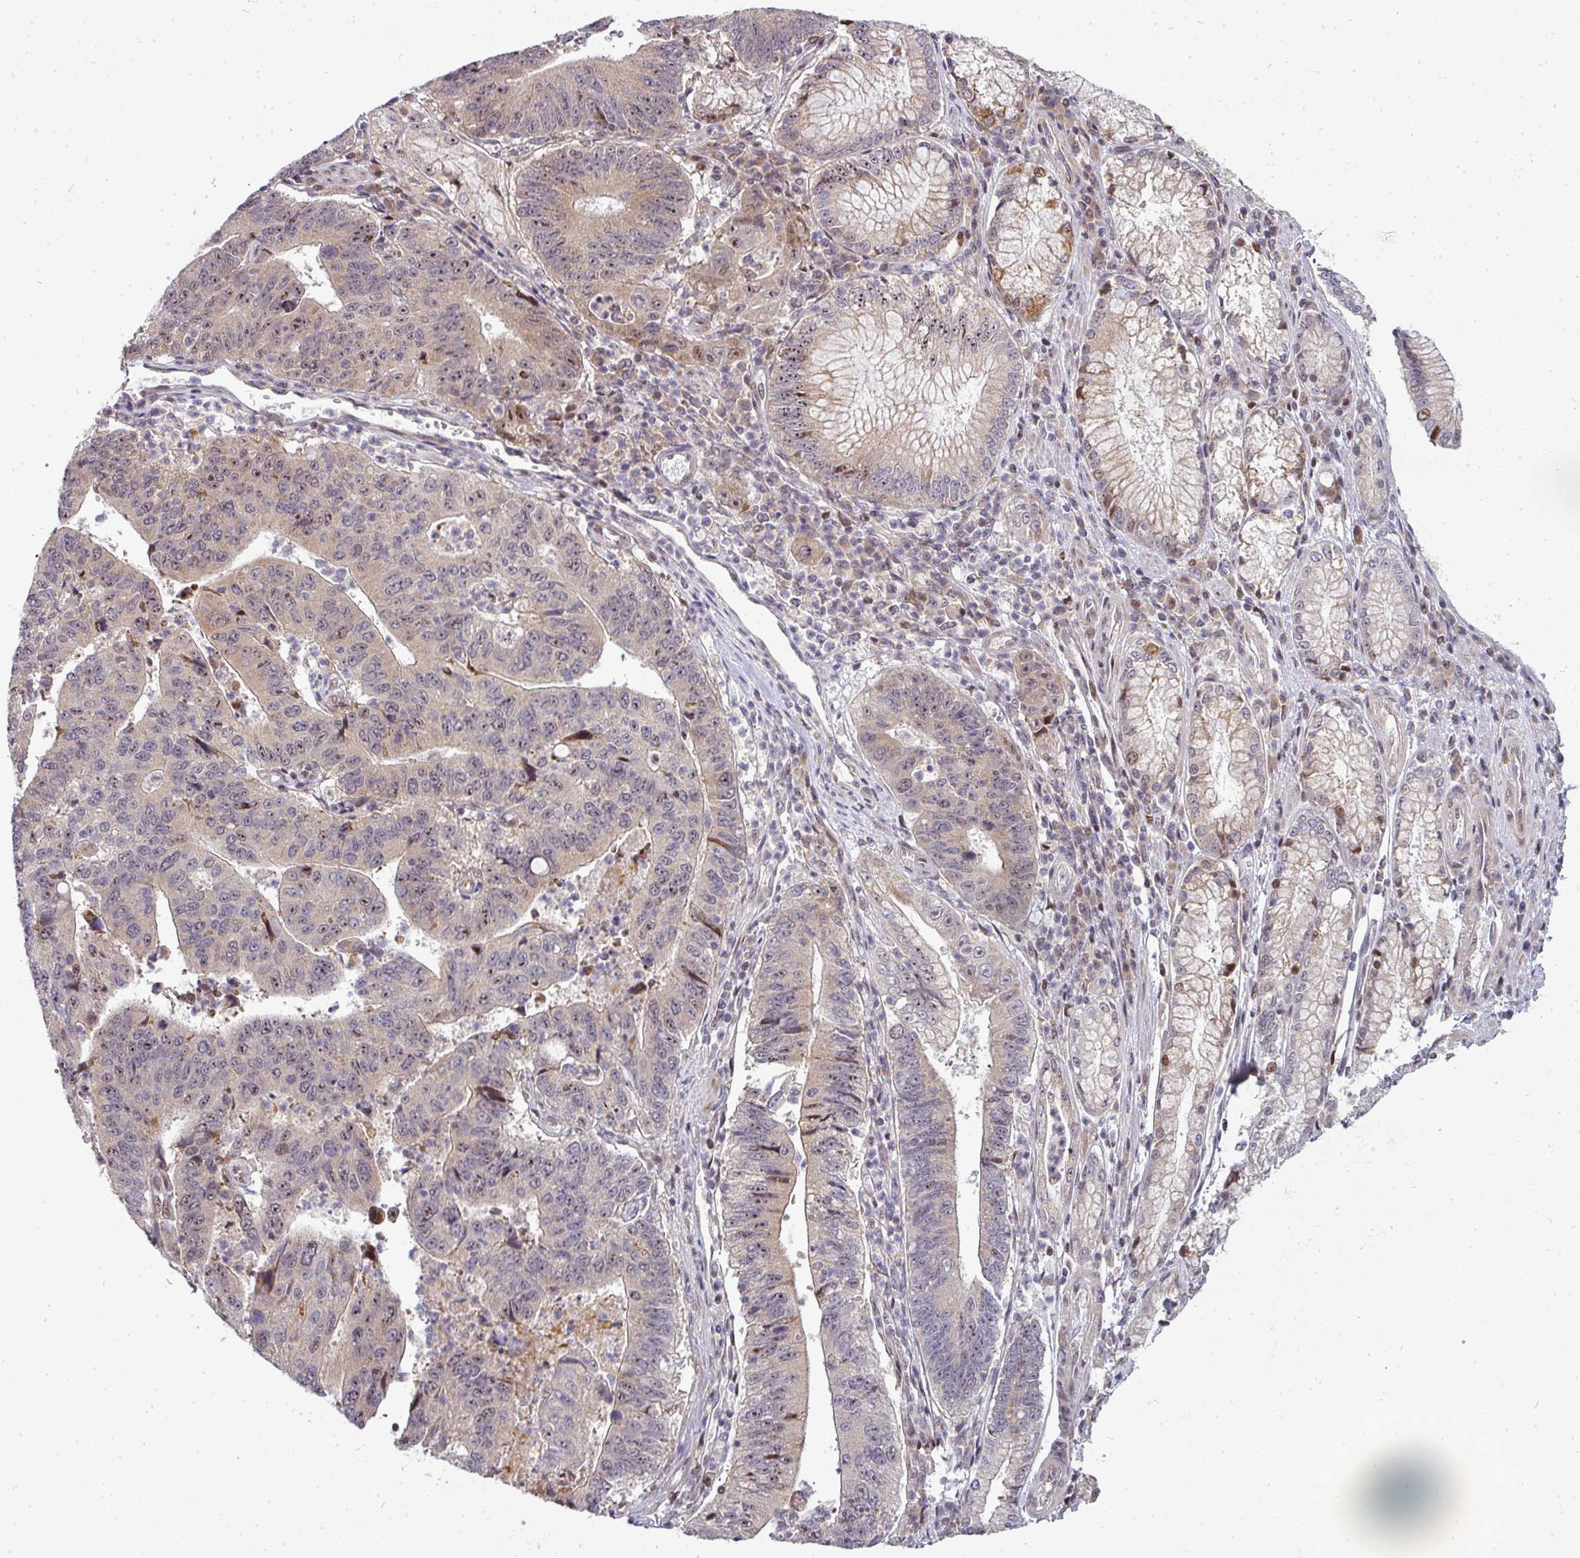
{"staining": {"intensity": "moderate", "quantity": "25%-75%", "location": "nuclear"}, "tissue": "stomach cancer", "cell_type": "Tumor cells", "image_type": "cancer", "snomed": [{"axis": "morphology", "description": "Adenocarcinoma, NOS"}, {"axis": "topography", "description": "Stomach"}], "caption": "Protein staining by immunohistochemistry demonstrates moderate nuclear staining in about 25%-75% of tumor cells in adenocarcinoma (stomach).", "gene": "PATZ1", "patient": {"sex": "male", "age": 59}}